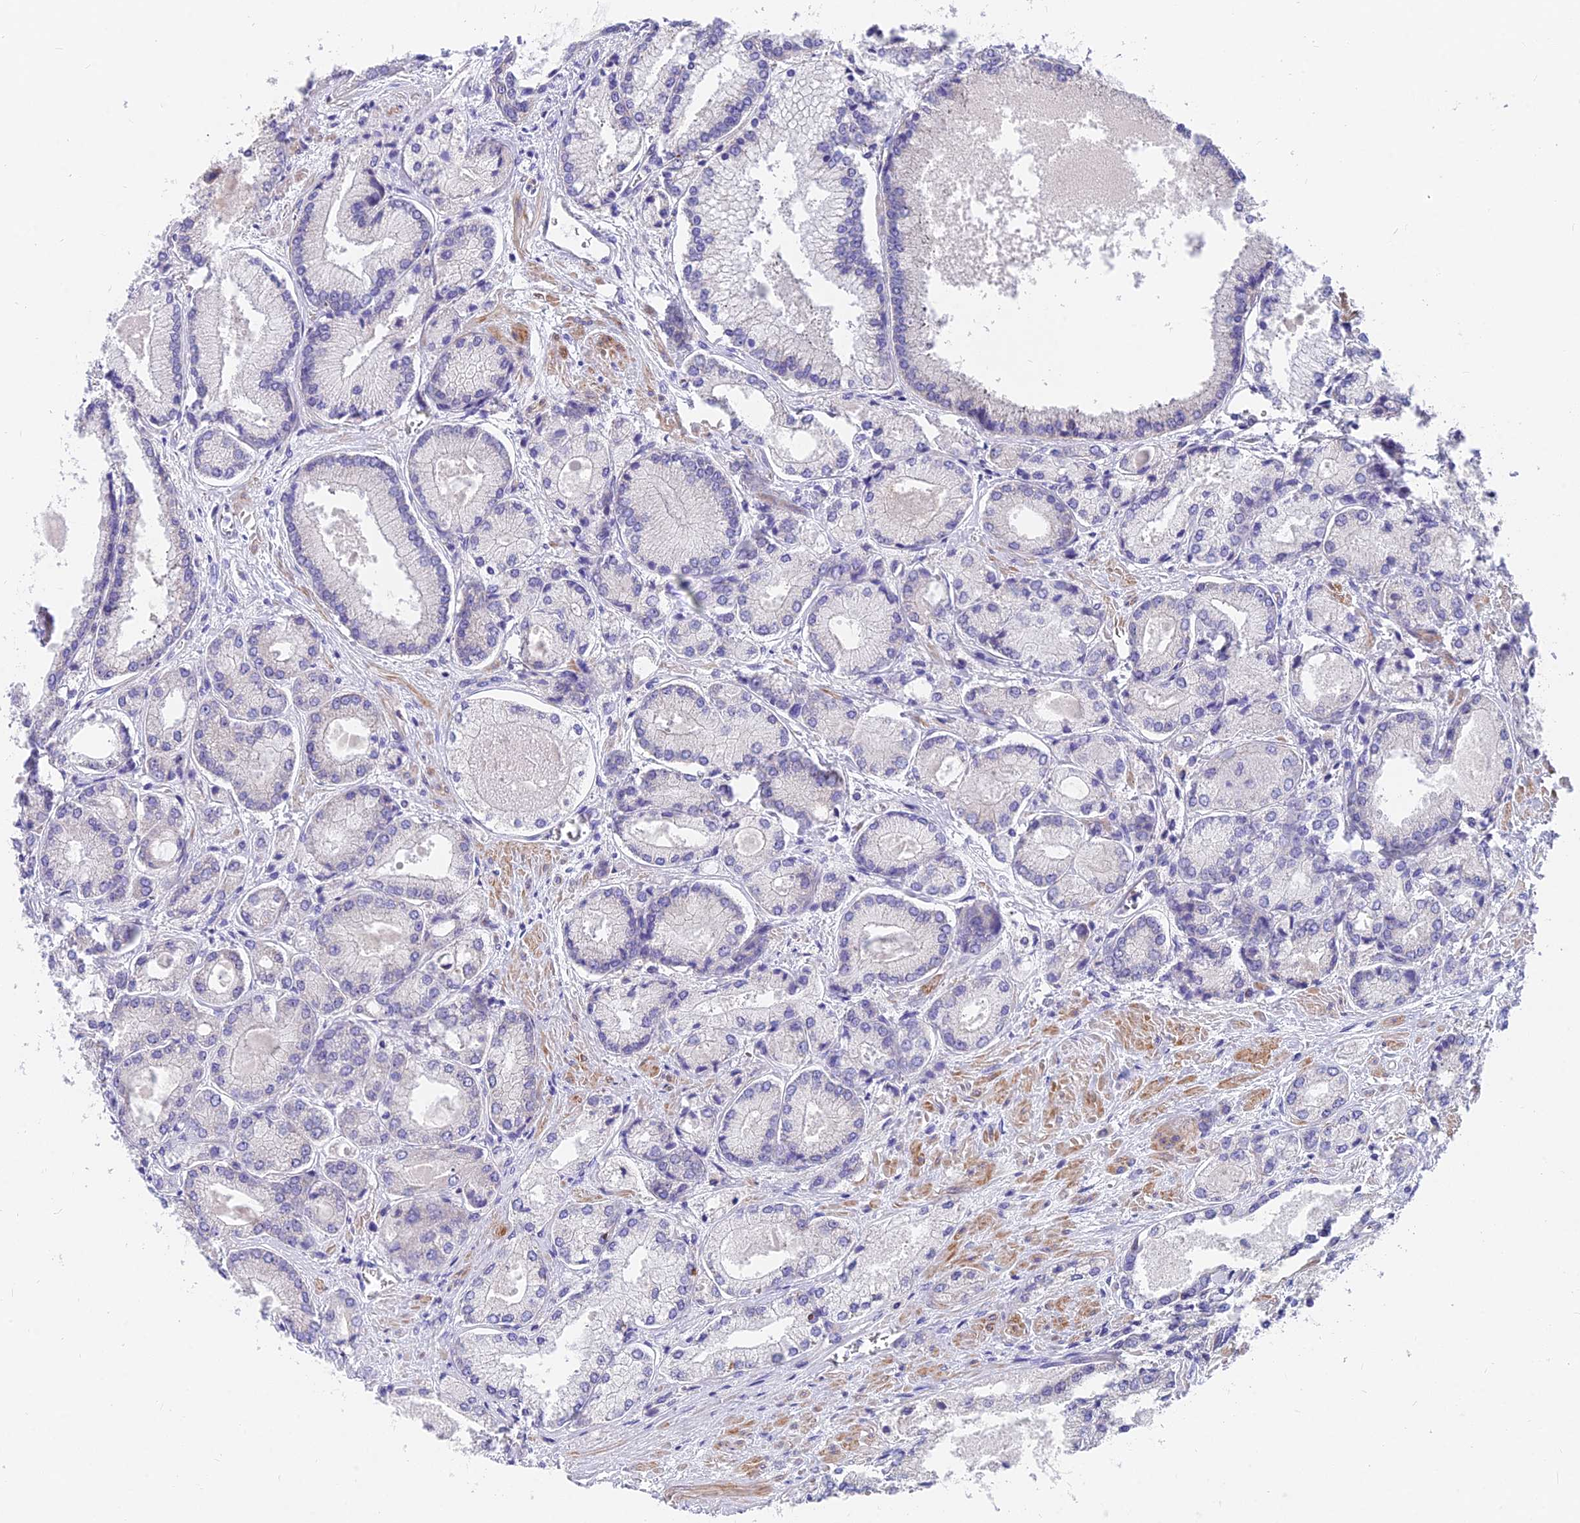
{"staining": {"intensity": "negative", "quantity": "none", "location": "none"}, "tissue": "prostate cancer", "cell_type": "Tumor cells", "image_type": "cancer", "snomed": [{"axis": "morphology", "description": "Adenocarcinoma, Low grade"}, {"axis": "topography", "description": "Prostate"}], "caption": "Prostate cancer (adenocarcinoma (low-grade)) was stained to show a protein in brown. There is no significant positivity in tumor cells. (DAB immunohistochemistry visualized using brightfield microscopy, high magnification).", "gene": "MVB12A", "patient": {"sex": "male", "age": 74}}